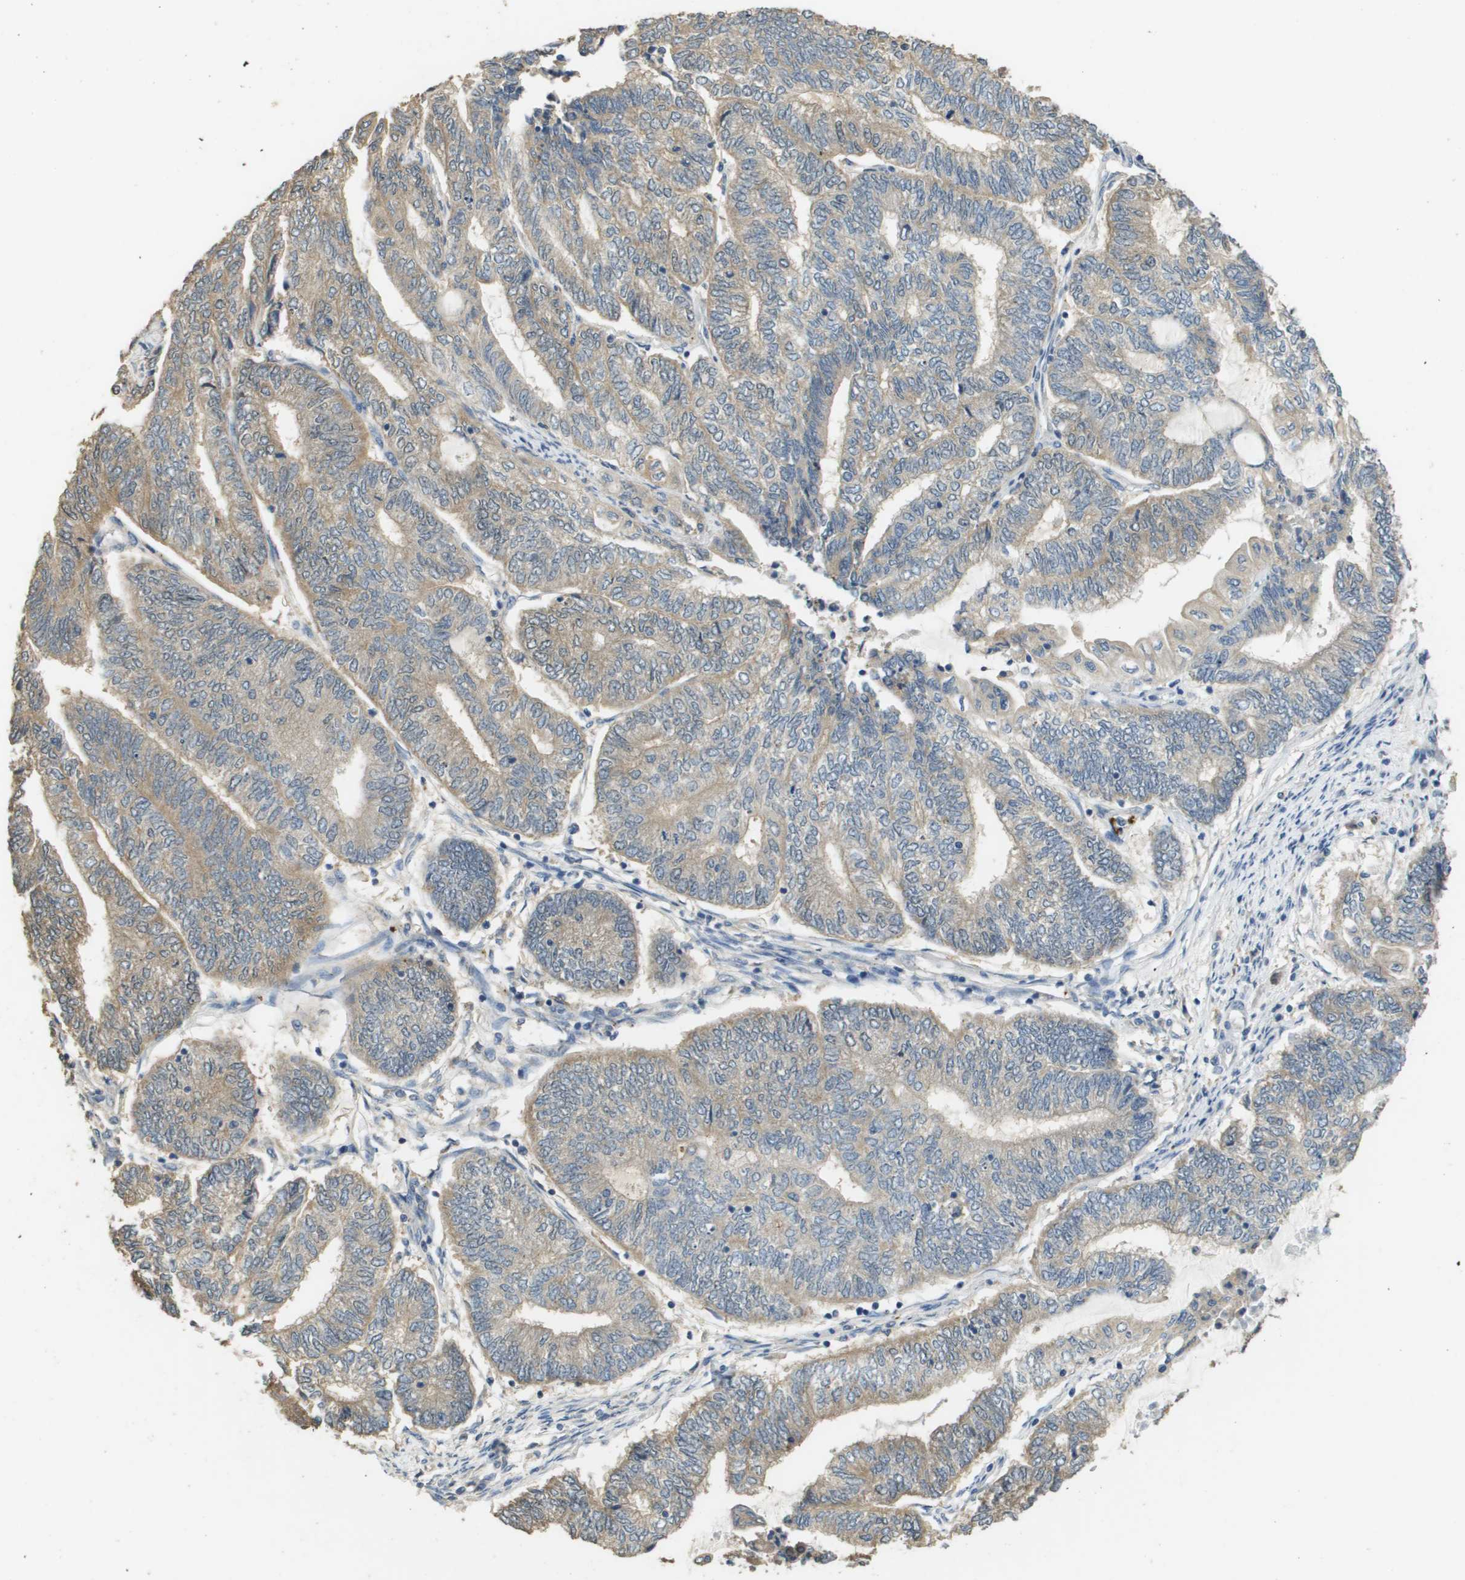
{"staining": {"intensity": "weak", "quantity": ">75%", "location": "cytoplasmic/membranous"}, "tissue": "endometrial cancer", "cell_type": "Tumor cells", "image_type": "cancer", "snomed": [{"axis": "morphology", "description": "Adenocarcinoma, NOS"}, {"axis": "topography", "description": "Uterus"}, {"axis": "topography", "description": "Endometrium"}], "caption": "High-power microscopy captured an IHC micrograph of endometrial adenocarcinoma, revealing weak cytoplasmic/membranous staining in about >75% of tumor cells. The protein is shown in brown color, while the nuclei are stained blue.", "gene": "RAB27B", "patient": {"sex": "female", "age": 70}}